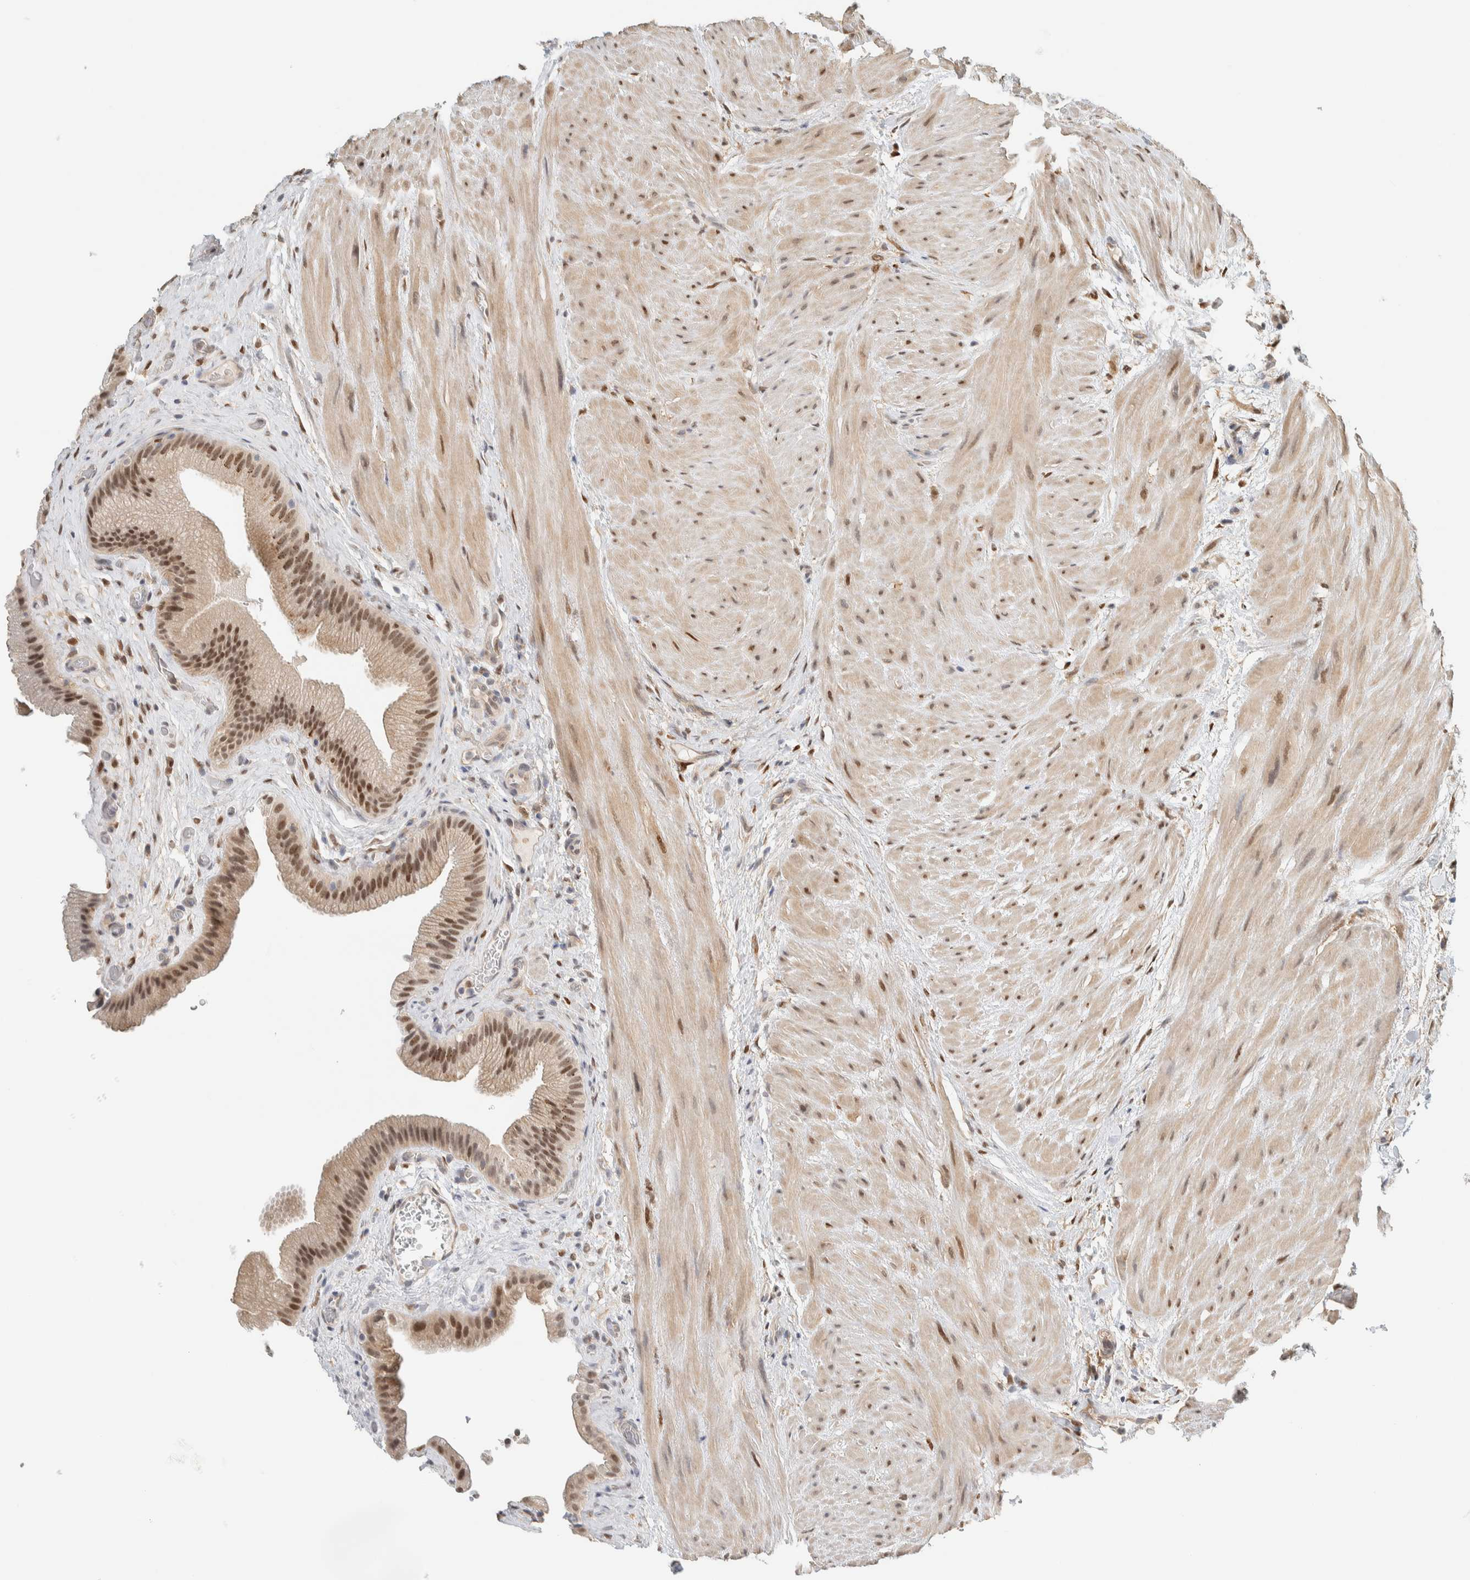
{"staining": {"intensity": "moderate", "quantity": ">75%", "location": "nuclear"}, "tissue": "gallbladder", "cell_type": "Glandular cells", "image_type": "normal", "snomed": [{"axis": "morphology", "description": "Normal tissue, NOS"}, {"axis": "topography", "description": "Gallbladder"}], "caption": "The immunohistochemical stain labels moderate nuclear expression in glandular cells of normal gallbladder. The staining was performed using DAB (3,3'-diaminobenzidine) to visualize the protein expression in brown, while the nuclei were stained in blue with hematoxylin (Magnification: 20x).", "gene": "TFE3", "patient": {"sex": "male", "age": 49}}